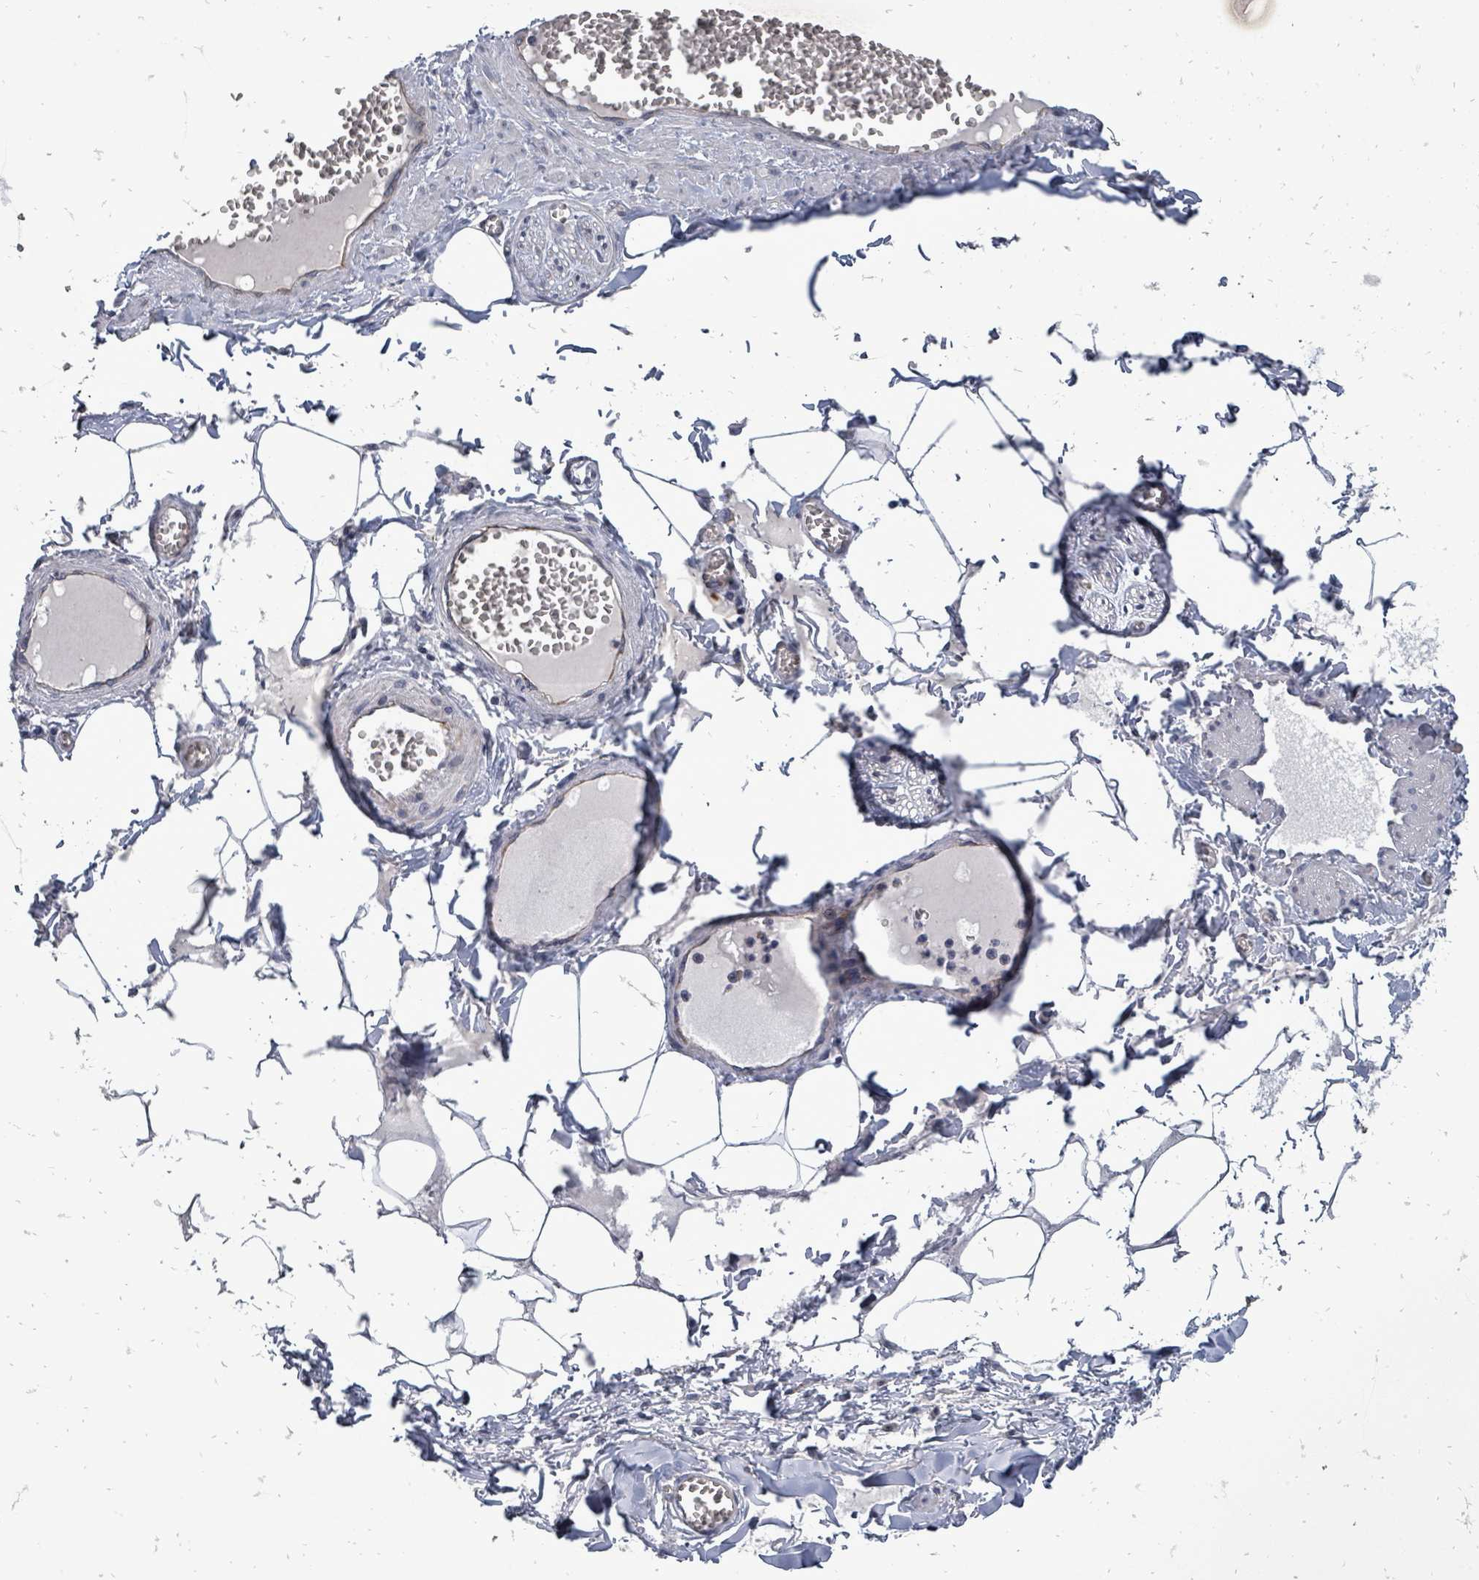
{"staining": {"intensity": "negative", "quantity": "none", "location": "none"}, "tissue": "adipose tissue", "cell_type": "Adipocytes", "image_type": "normal", "snomed": [{"axis": "morphology", "description": "Normal tissue, NOS"}, {"axis": "topography", "description": "Soft tissue"}, {"axis": "topography", "description": "Adipose tissue"}, {"axis": "topography", "description": "Vascular tissue"}, {"axis": "topography", "description": "Peripheral nerve tissue"}], "caption": "Immunohistochemical staining of unremarkable human adipose tissue shows no significant staining in adipocytes.", "gene": "RALGAPB", "patient": {"sex": "male", "age": 46}}